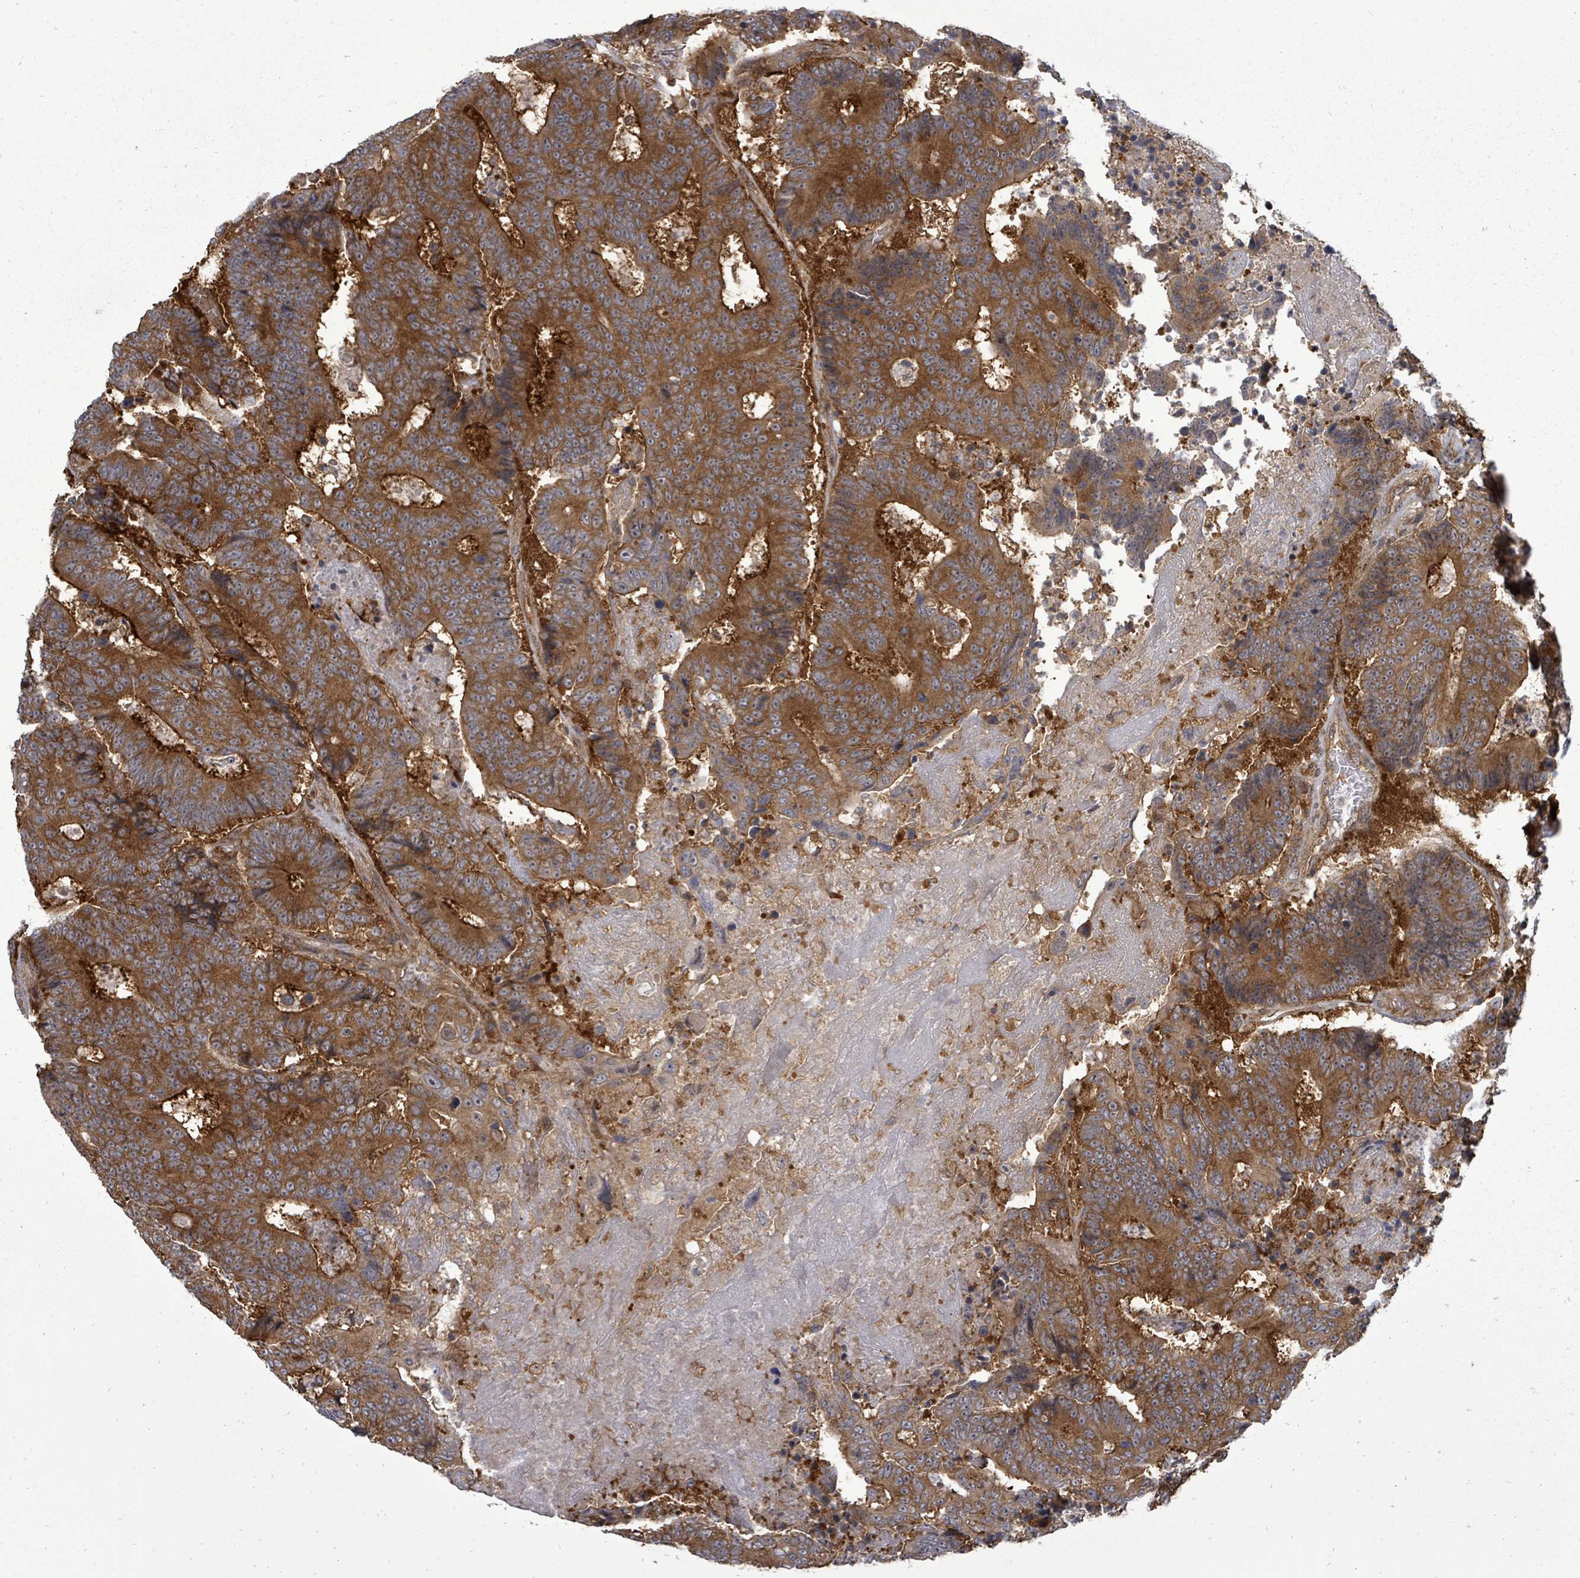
{"staining": {"intensity": "strong", "quantity": ">75%", "location": "cytoplasmic/membranous"}, "tissue": "colorectal cancer", "cell_type": "Tumor cells", "image_type": "cancer", "snomed": [{"axis": "morphology", "description": "Adenocarcinoma, NOS"}, {"axis": "topography", "description": "Colon"}], "caption": "Protein staining demonstrates strong cytoplasmic/membranous positivity in approximately >75% of tumor cells in colorectal cancer. The staining was performed using DAB, with brown indicating positive protein expression. Nuclei are stained blue with hematoxylin.", "gene": "EIF3C", "patient": {"sex": "male", "age": 83}}